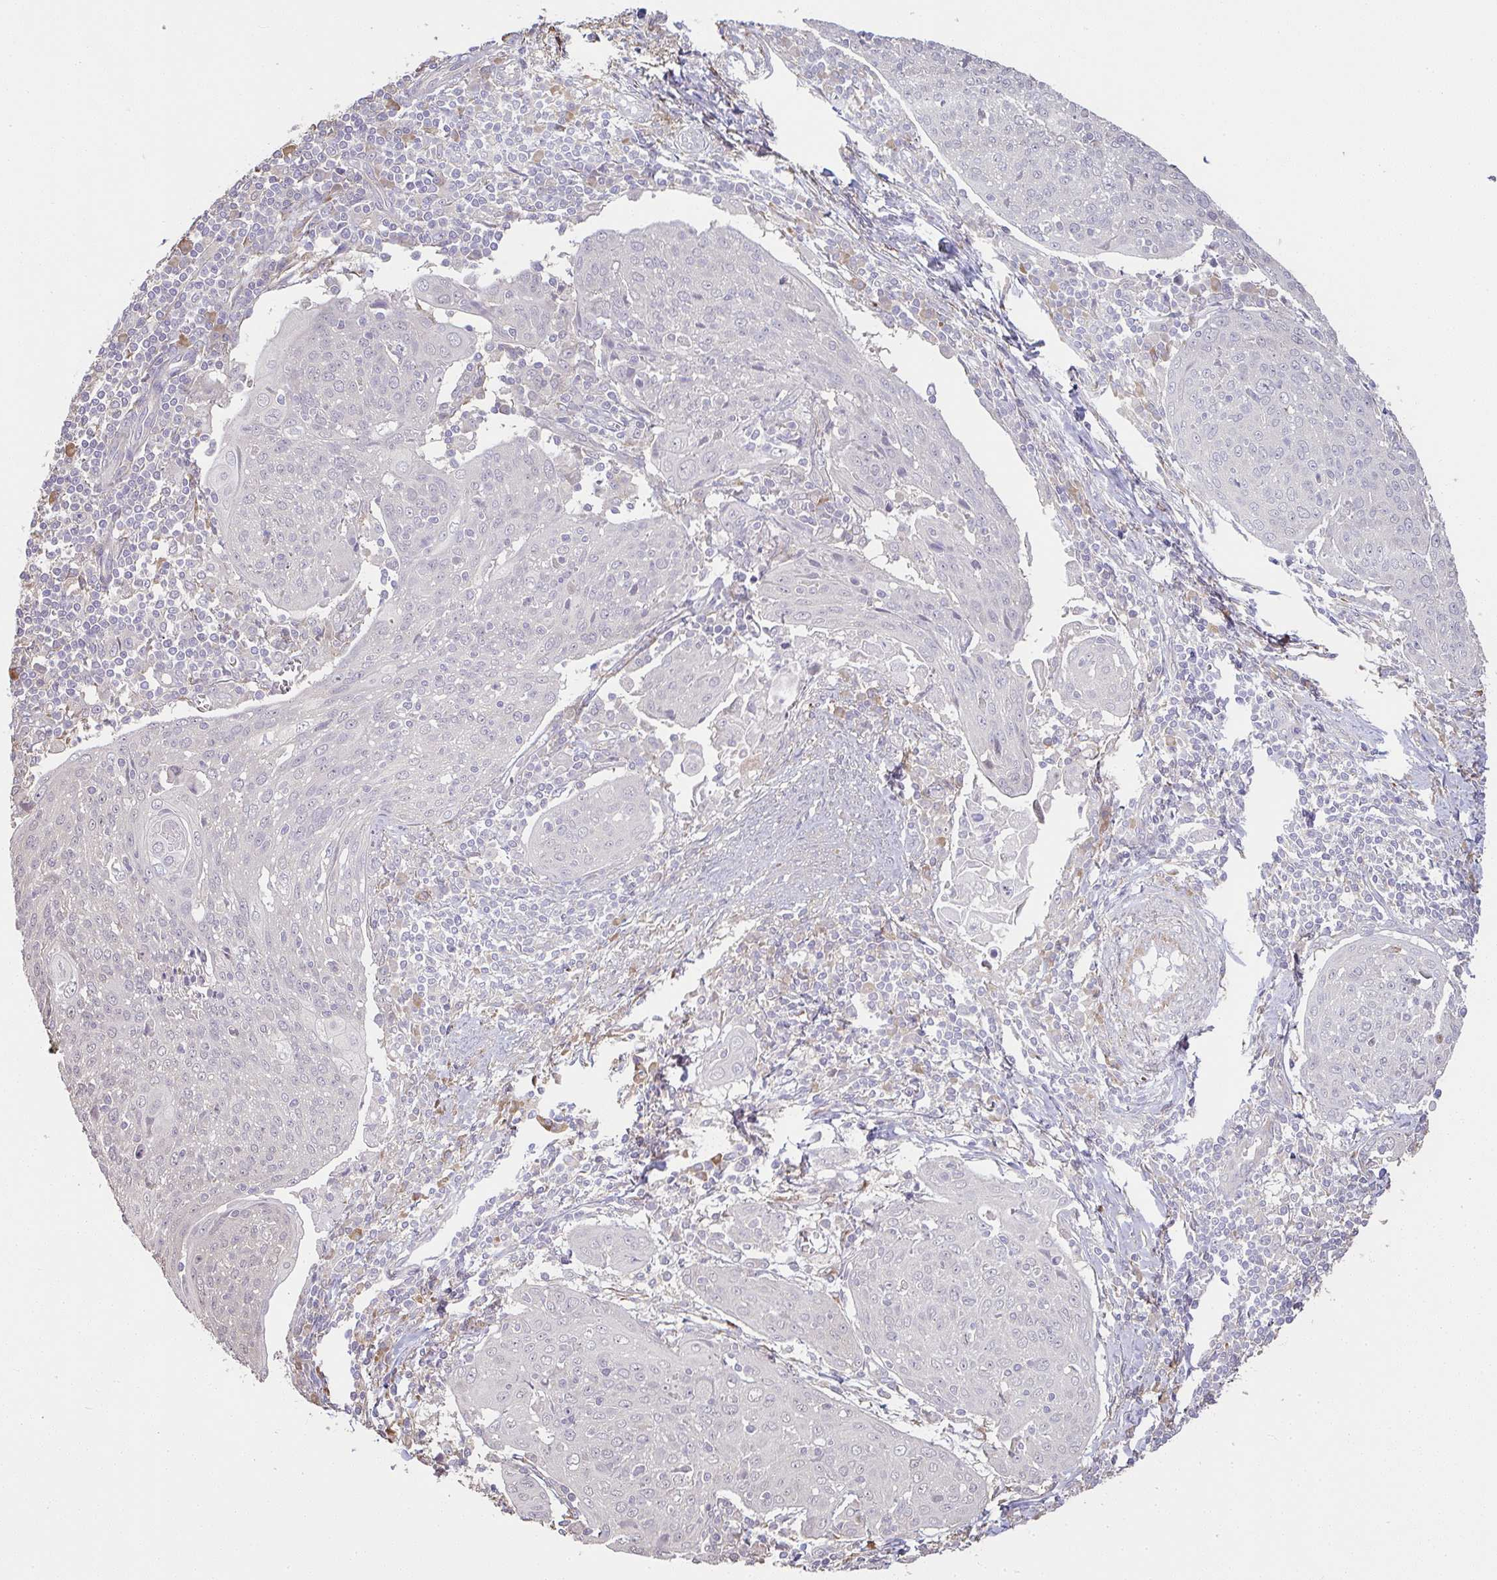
{"staining": {"intensity": "negative", "quantity": "none", "location": "none"}, "tissue": "cervical cancer", "cell_type": "Tumor cells", "image_type": "cancer", "snomed": [{"axis": "morphology", "description": "Squamous cell carcinoma, NOS"}, {"axis": "topography", "description": "Cervix"}], "caption": "The image reveals no significant staining in tumor cells of cervical squamous cell carcinoma.", "gene": "BRINP3", "patient": {"sex": "female", "age": 67}}